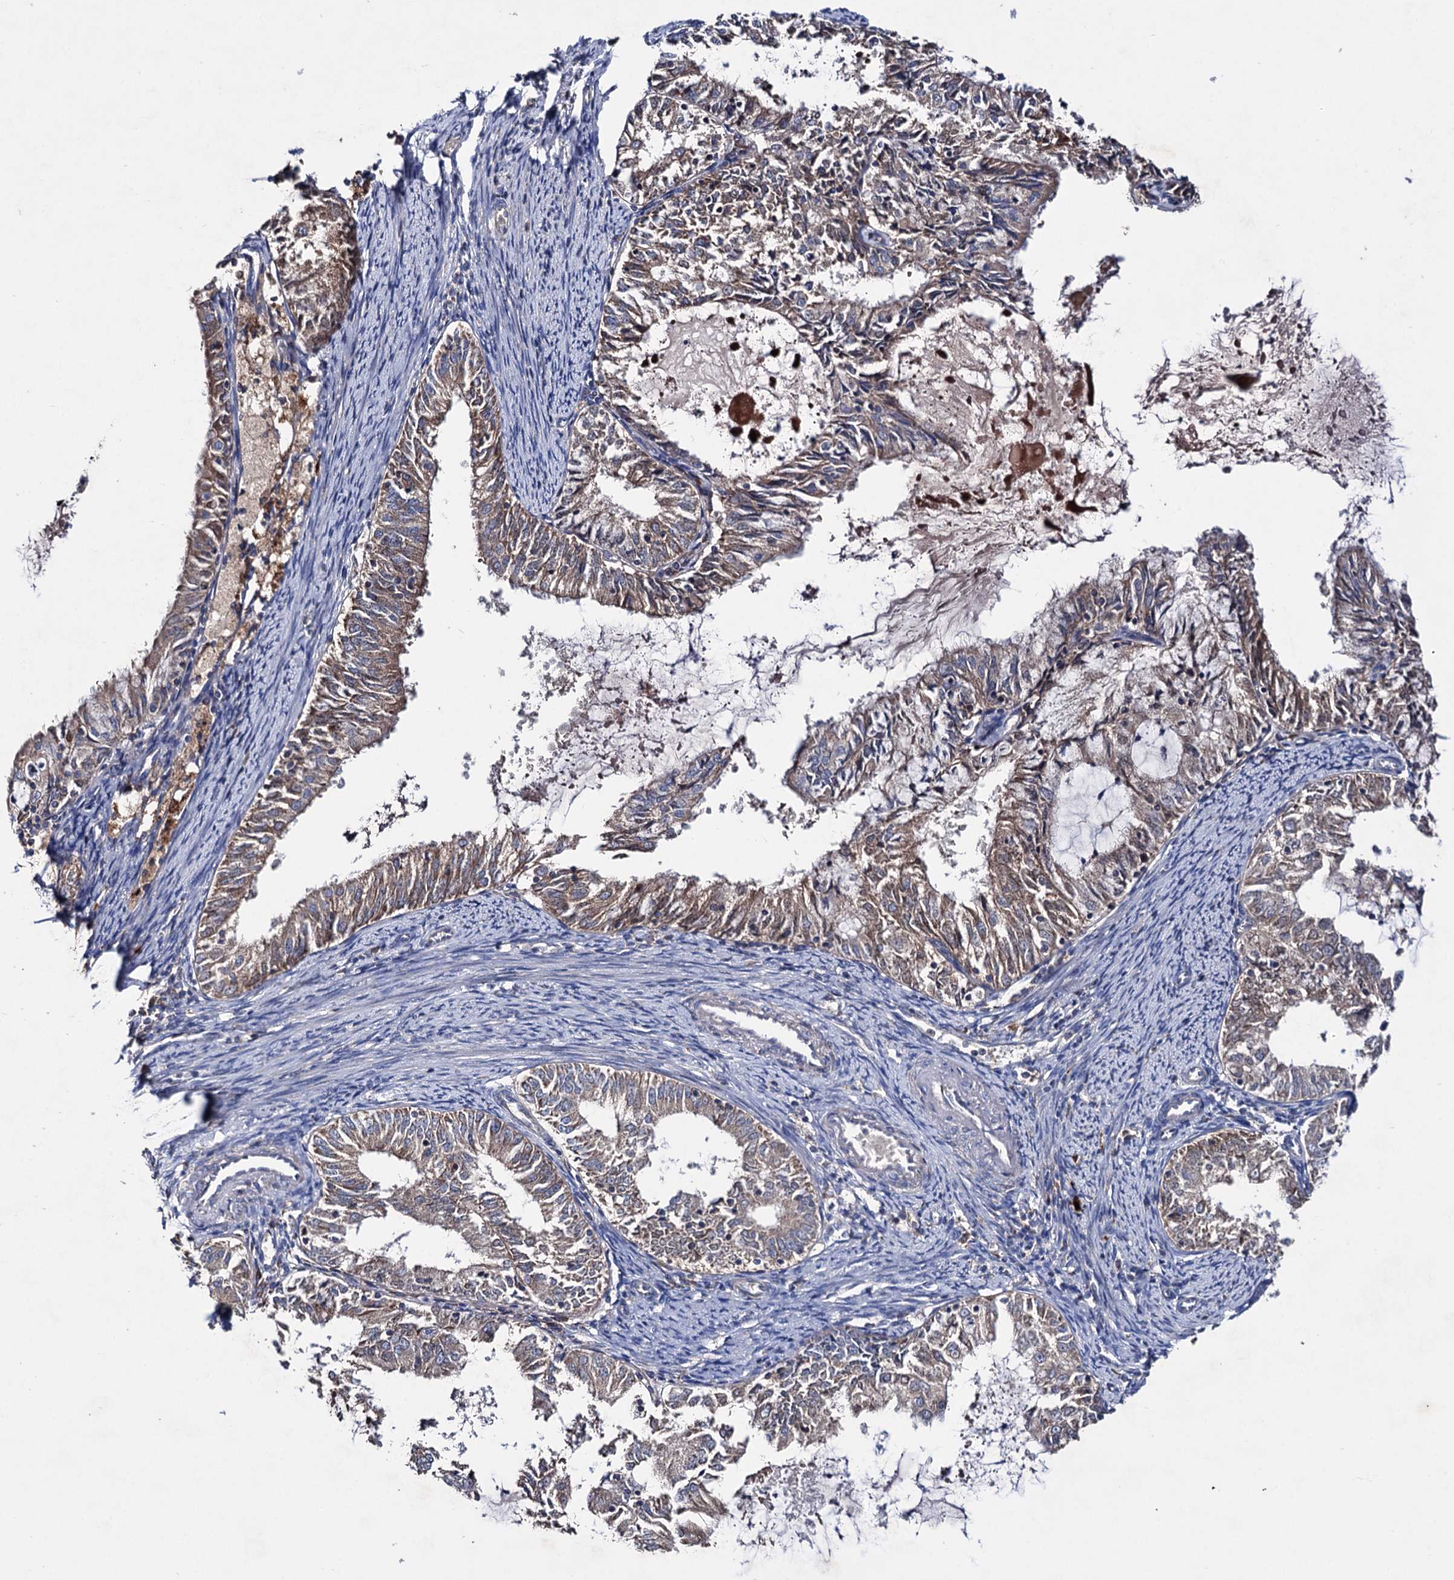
{"staining": {"intensity": "moderate", "quantity": "25%-75%", "location": "cytoplasmic/membranous"}, "tissue": "endometrial cancer", "cell_type": "Tumor cells", "image_type": "cancer", "snomed": [{"axis": "morphology", "description": "Adenocarcinoma, NOS"}, {"axis": "topography", "description": "Endometrium"}], "caption": "There is medium levels of moderate cytoplasmic/membranous positivity in tumor cells of endometrial cancer, as demonstrated by immunohistochemical staining (brown color).", "gene": "CLPB", "patient": {"sex": "female", "age": 57}}